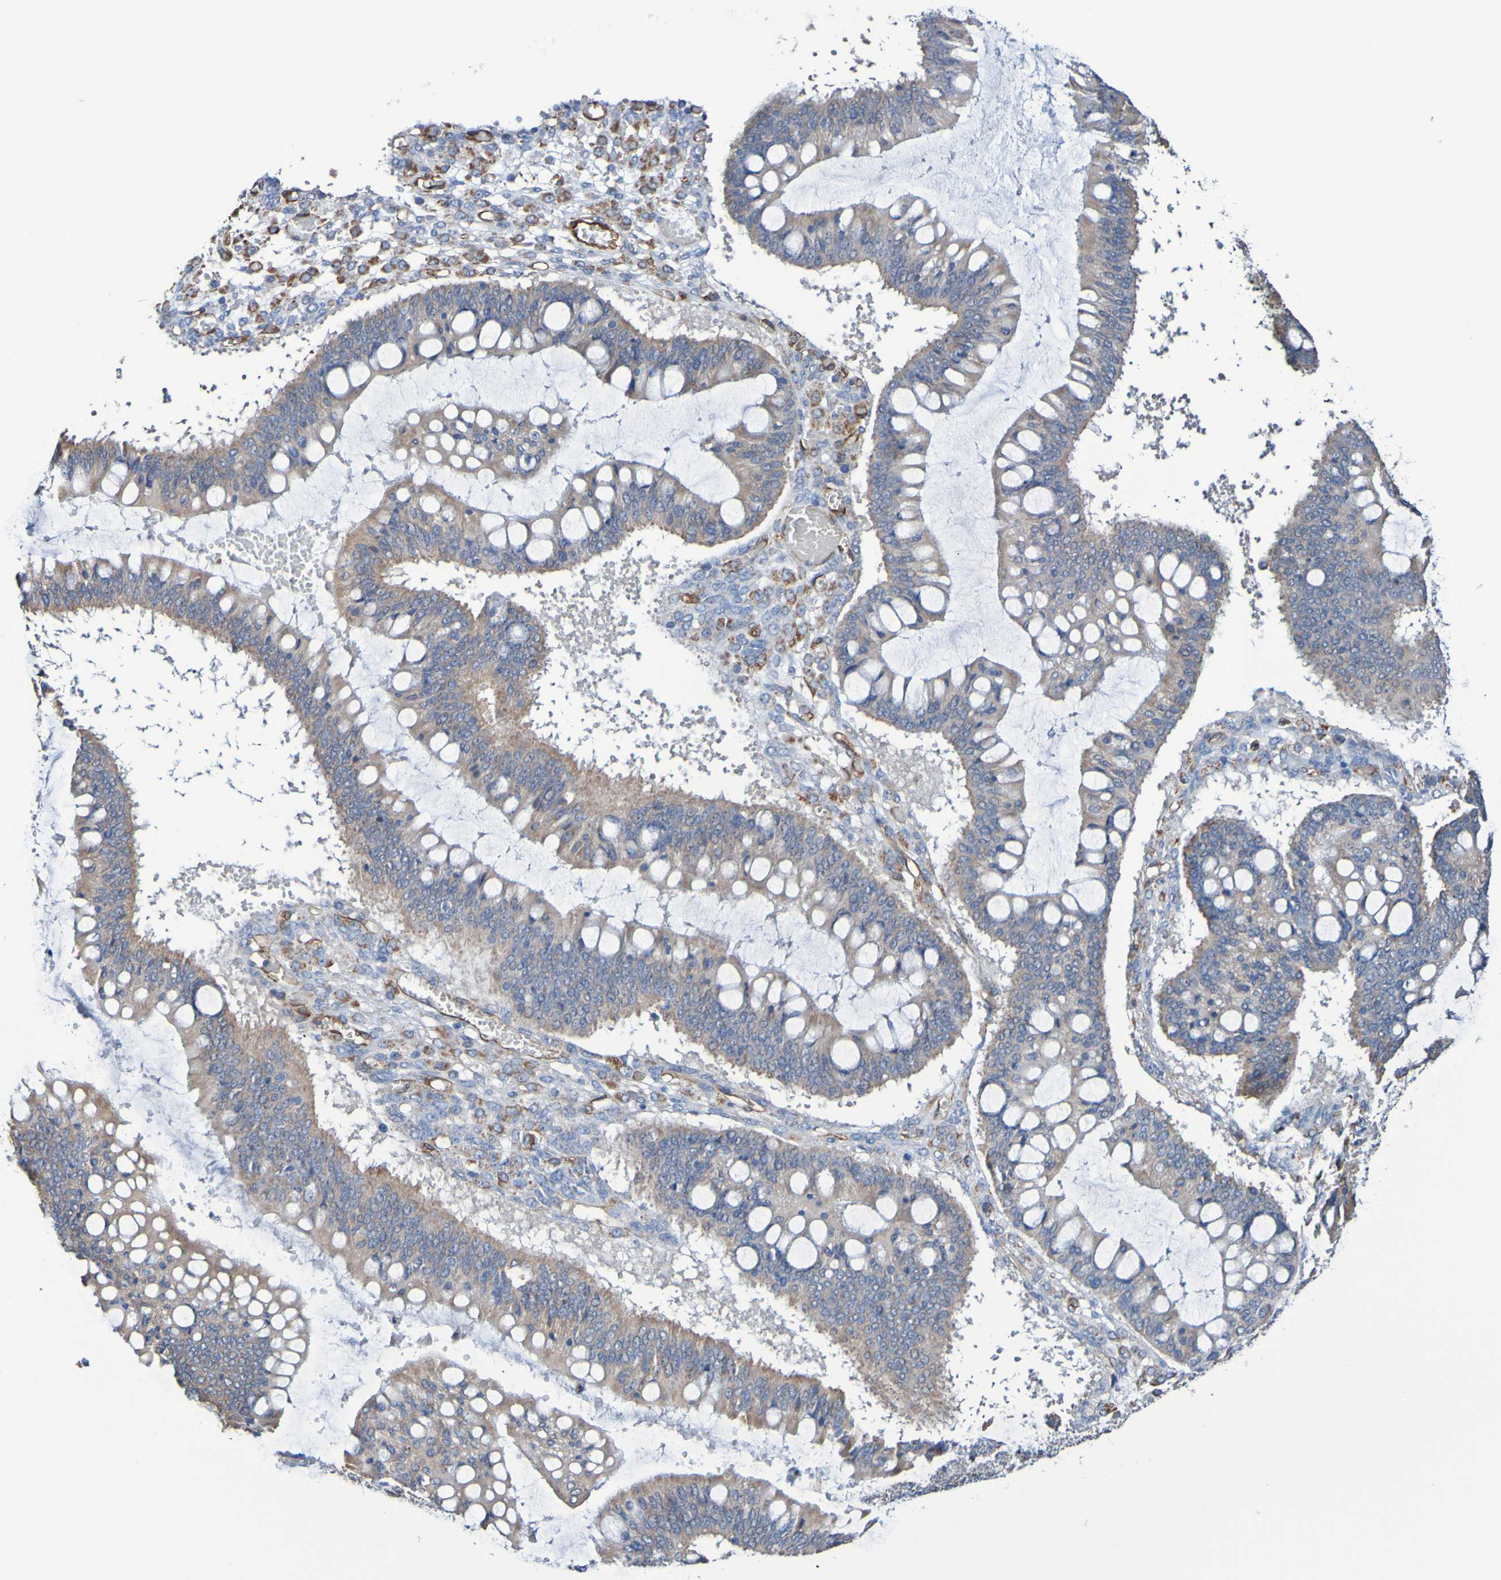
{"staining": {"intensity": "weak", "quantity": ">75%", "location": "cytoplasmic/membranous"}, "tissue": "ovarian cancer", "cell_type": "Tumor cells", "image_type": "cancer", "snomed": [{"axis": "morphology", "description": "Cystadenocarcinoma, mucinous, NOS"}, {"axis": "topography", "description": "Ovary"}], "caption": "This histopathology image displays ovarian cancer stained with immunohistochemistry to label a protein in brown. The cytoplasmic/membranous of tumor cells show weak positivity for the protein. Nuclei are counter-stained blue.", "gene": "ELMOD3", "patient": {"sex": "female", "age": 73}}